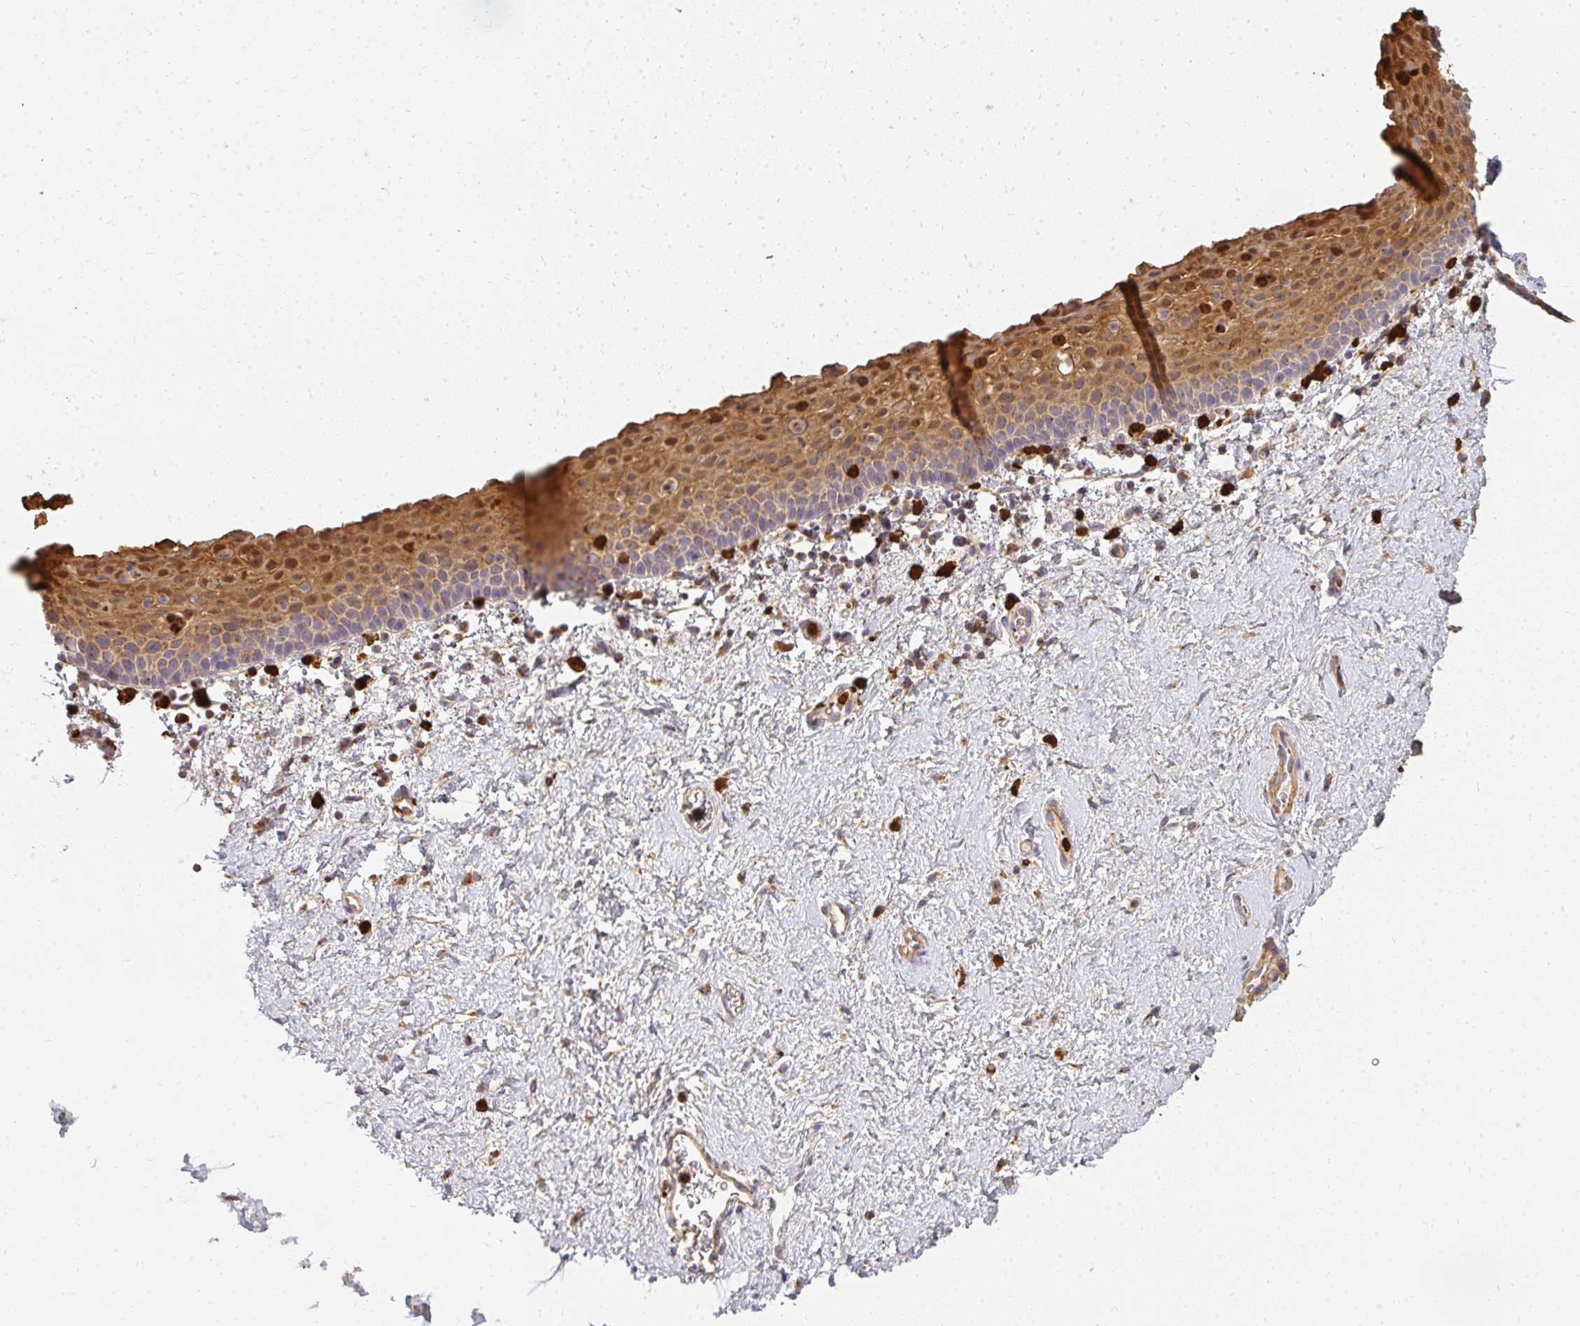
{"staining": {"intensity": "moderate", "quantity": "25%-75%", "location": "cytoplasmic/membranous,nuclear"}, "tissue": "vagina", "cell_type": "Squamous epithelial cells", "image_type": "normal", "snomed": [{"axis": "morphology", "description": "Normal tissue, NOS"}, {"axis": "topography", "description": "Vagina"}], "caption": "The histopathology image demonstrates staining of normal vagina, revealing moderate cytoplasmic/membranous,nuclear protein positivity (brown color) within squamous epithelial cells. (DAB (3,3'-diaminobenzidine) IHC, brown staining for protein, blue staining for nuclei).", "gene": "CNTRL", "patient": {"sex": "female", "age": 61}}